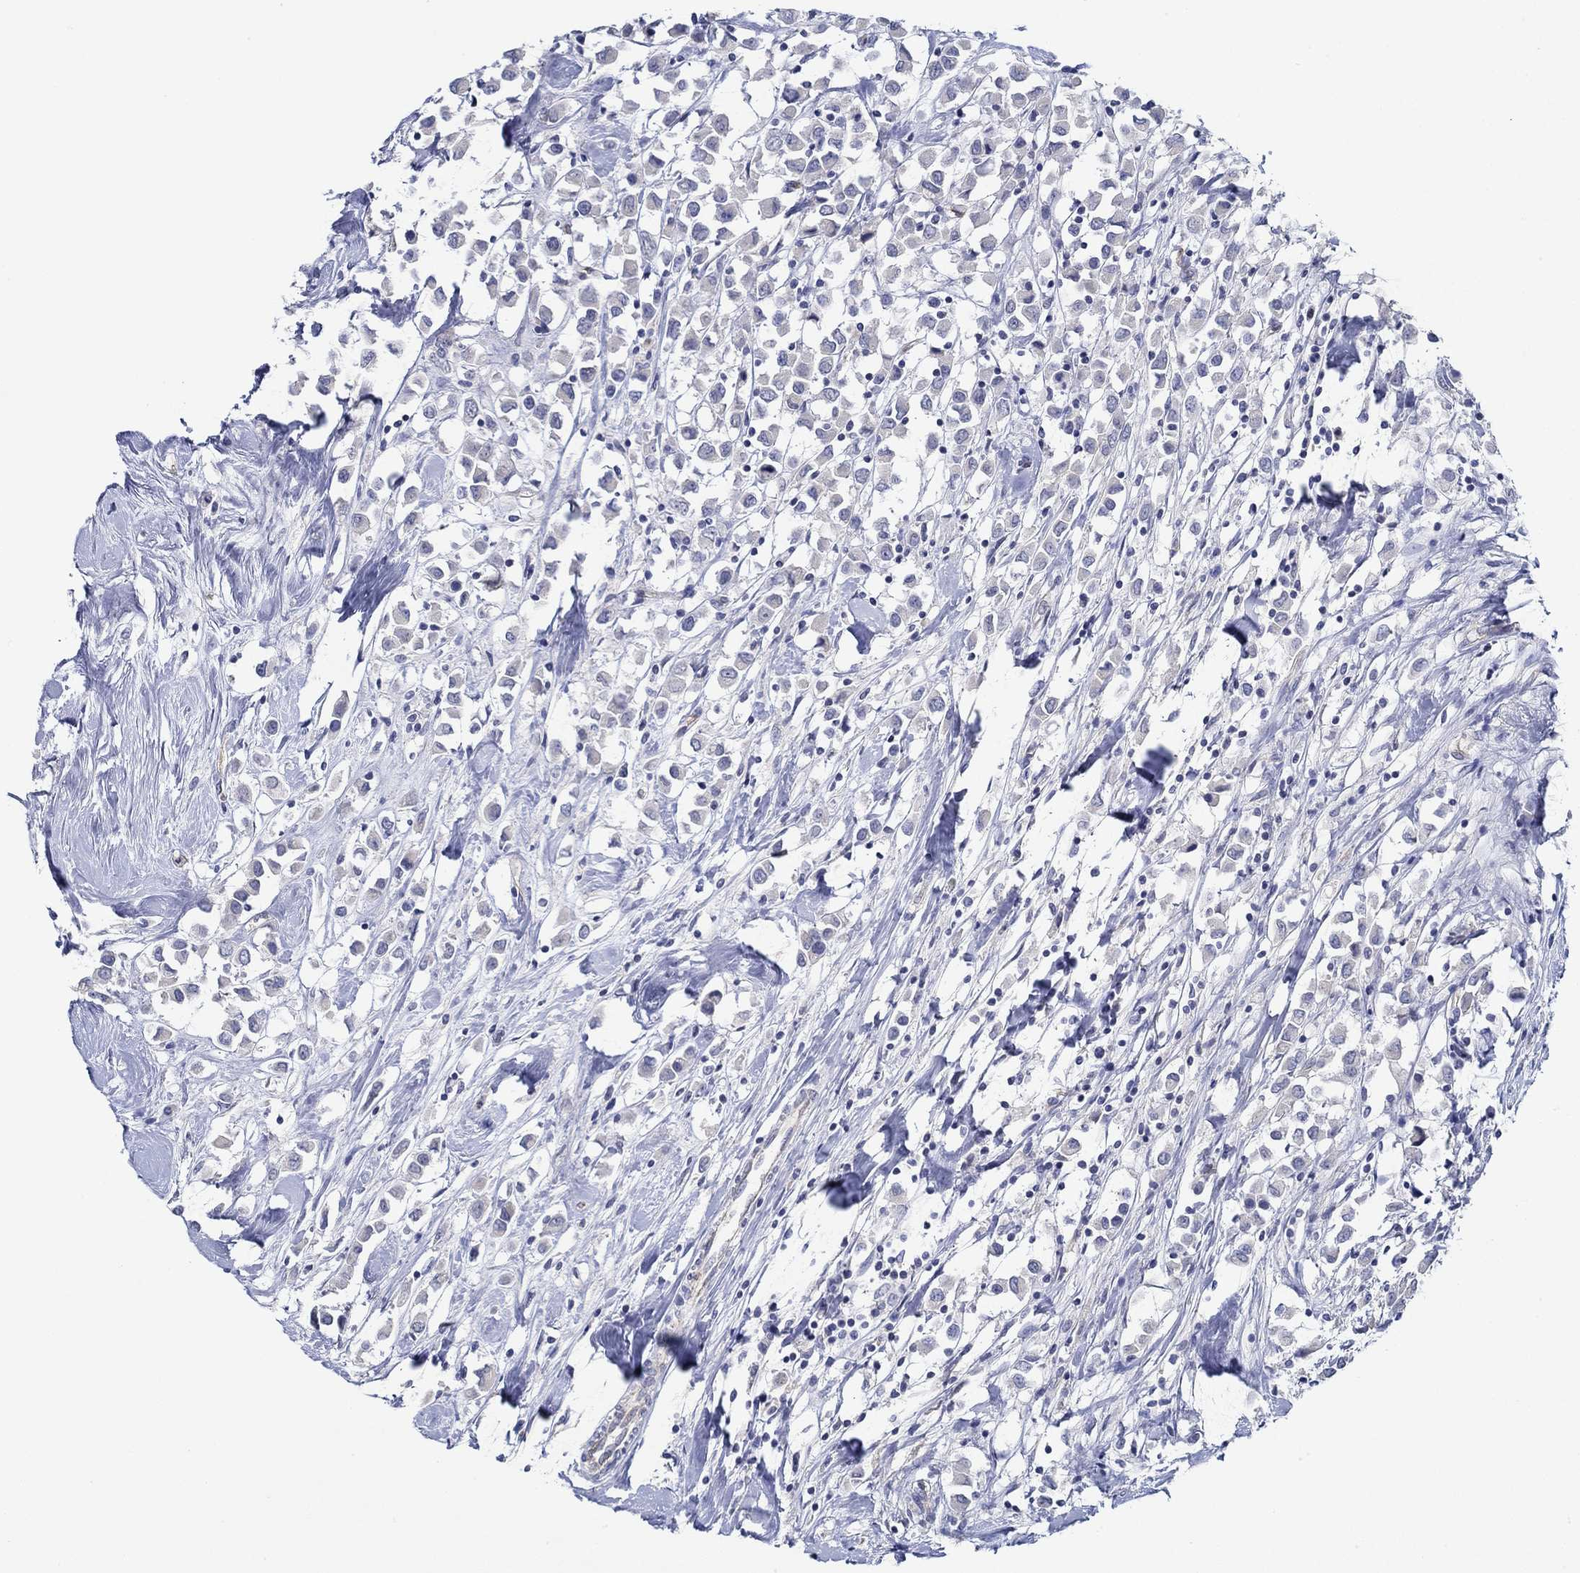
{"staining": {"intensity": "negative", "quantity": "none", "location": "none"}, "tissue": "breast cancer", "cell_type": "Tumor cells", "image_type": "cancer", "snomed": [{"axis": "morphology", "description": "Duct carcinoma"}, {"axis": "topography", "description": "Breast"}], "caption": "High power microscopy image of an IHC image of infiltrating ductal carcinoma (breast), revealing no significant staining in tumor cells.", "gene": "GJA5", "patient": {"sex": "female", "age": 61}}